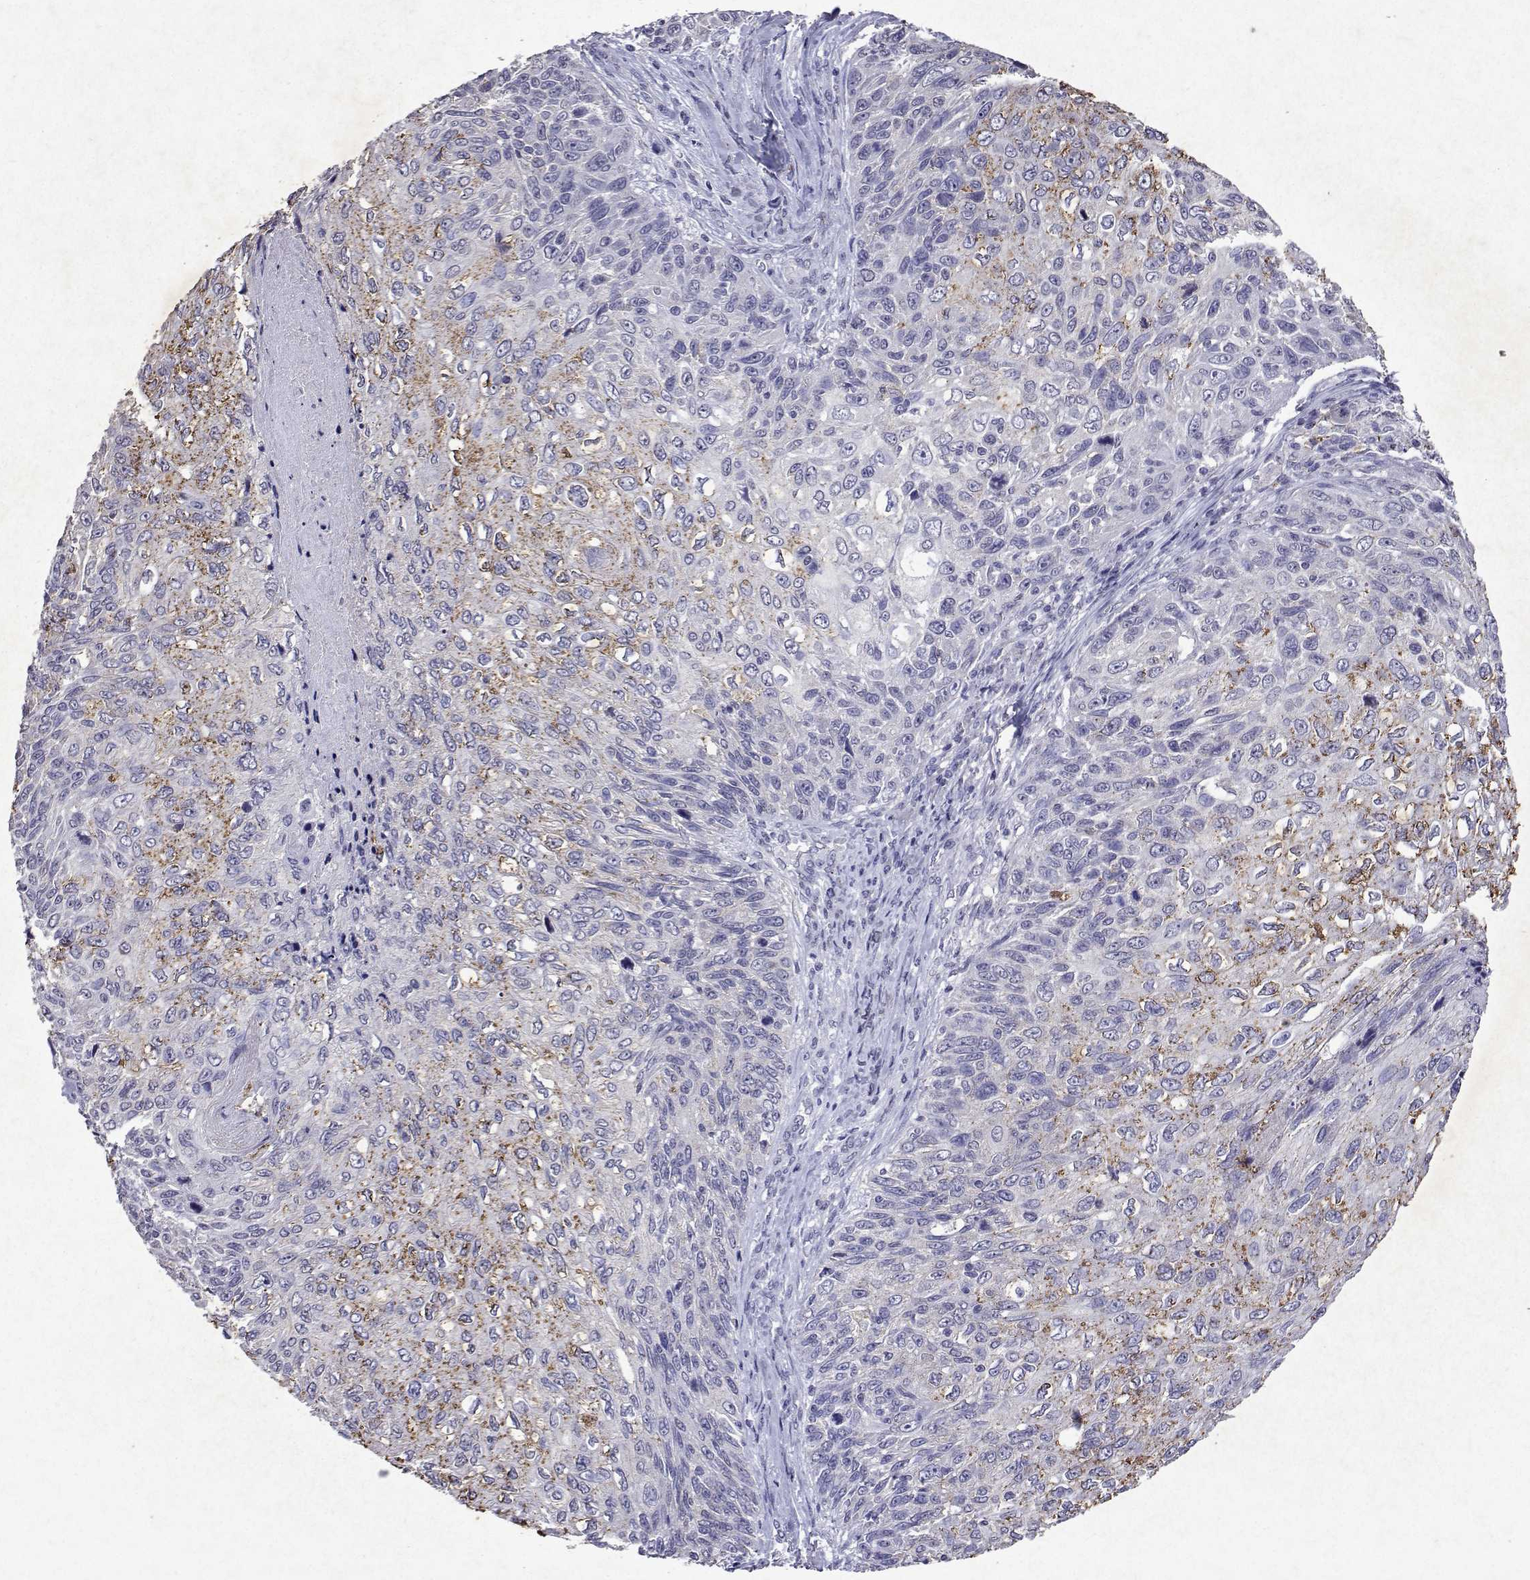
{"staining": {"intensity": "moderate", "quantity": "<25%", "location": "cytoplasmic/membranous"}, "tissue": "skin cancer", "cell_type": "Tumor cells", "image_type": "cancer", "snomed": [{"axis": "morphology", "description": "Squamous cell carcinoma, NOS"}, {"axis": "topography", "description": "Skin"}], "caption": "High-magnification brightfield microscopy of squamous cell carcinoma (skin) stained with DAB (brown) and counterstained with hematoxylin (blue). tumor cells exhibit moderate cytoplasmic/membranous positivity is present in approximately<25% of cells.", "gene": "DUSP28", "patient": {"sex": "male", "age": 92}}